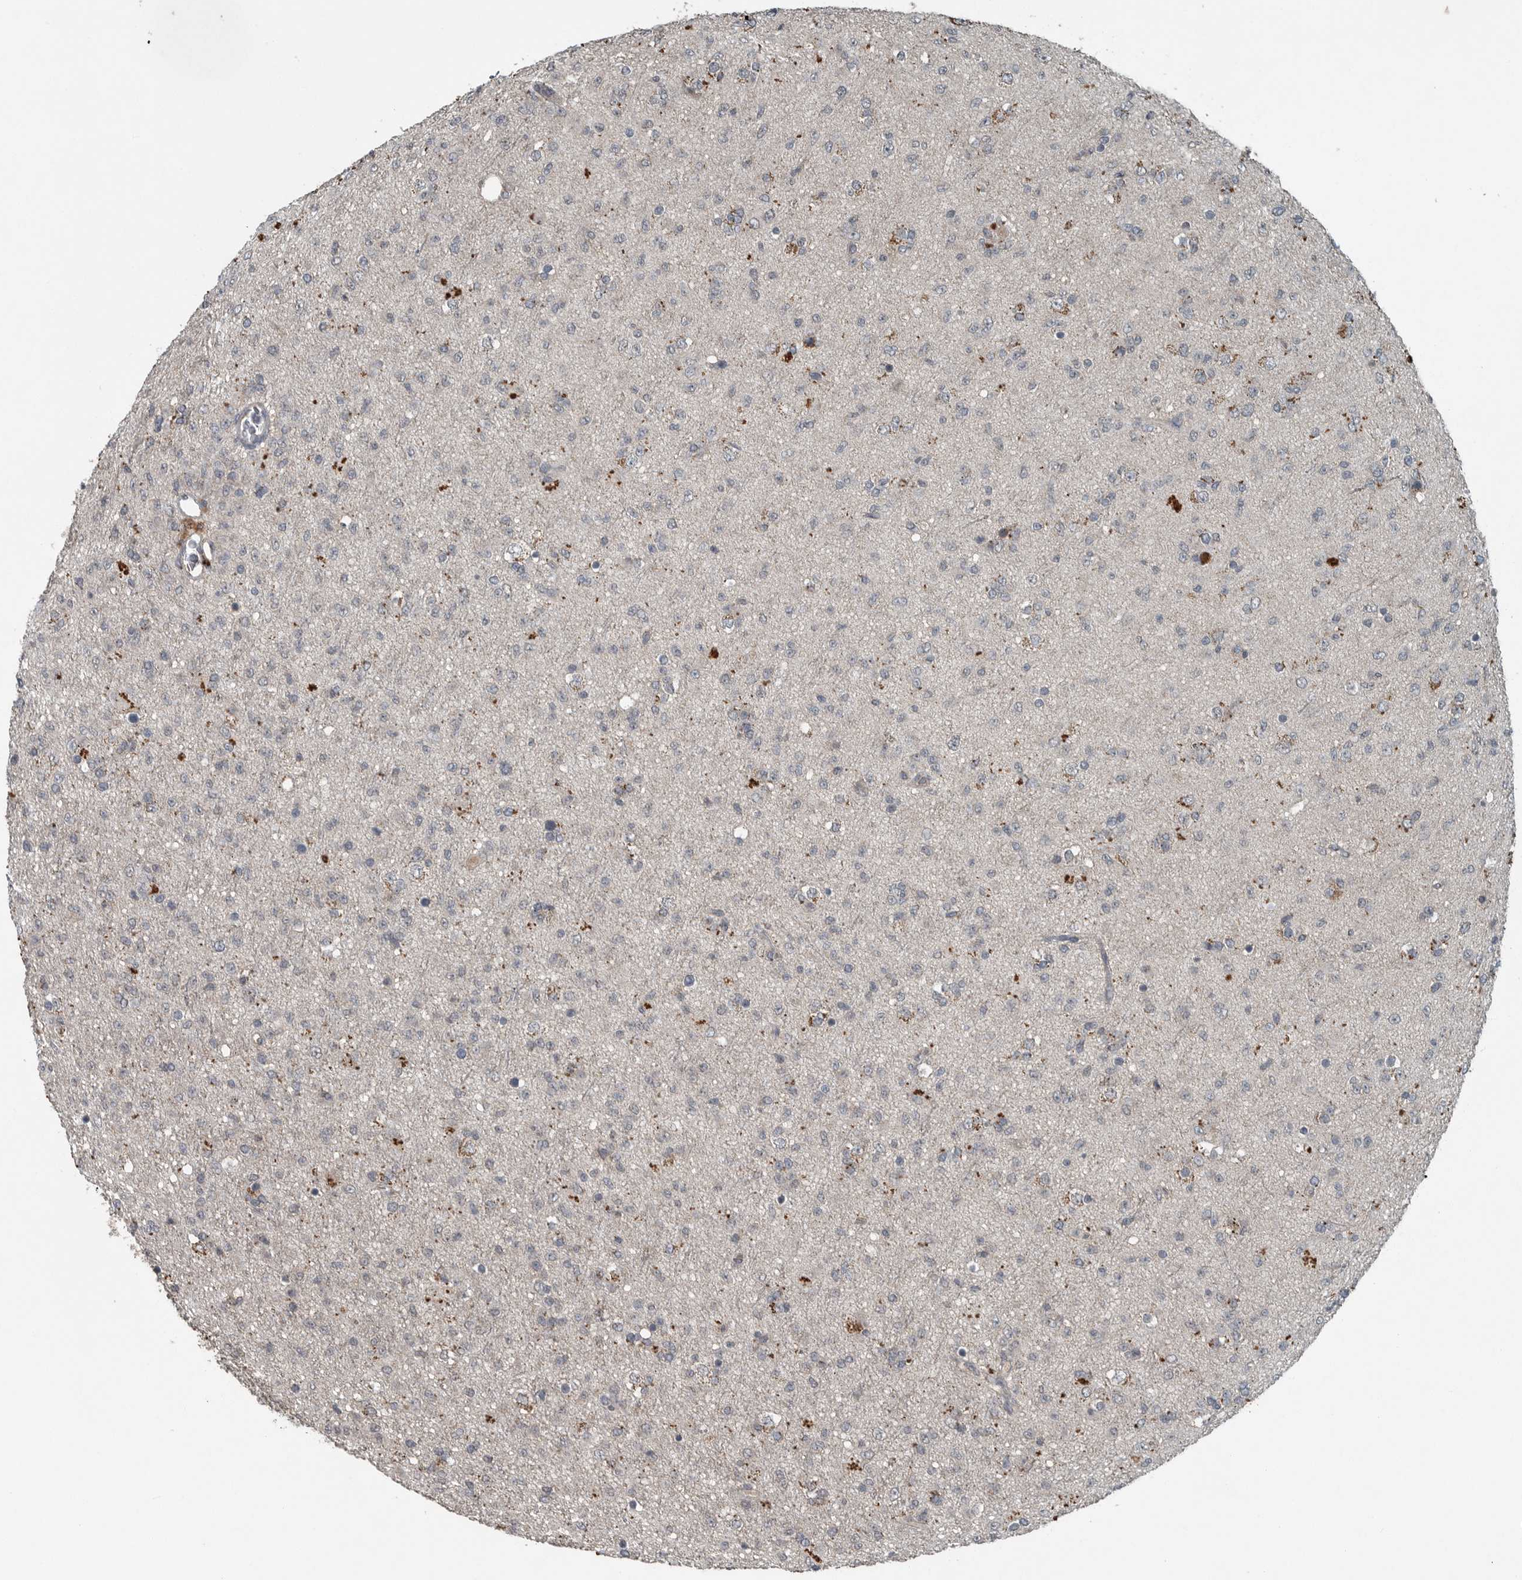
{"staining": {"intensity": "negative", "quantity": "none", "location": "none"}, "tissue": "glioma", "cell_type": "Tumor cells", "image_type": "cancer", "snomed": [{"axis": "morphology", "description": "Glioma, malignant, Low grade"}, {"axis": "topography", "description": "Brain"}], "caption": "Immunohistochemical staining of low-grade glioma (malignant) shows no significant positivity in tumor cells.", "gene": "IL6ST", "patient": {"sex": "male", "age": 65}}